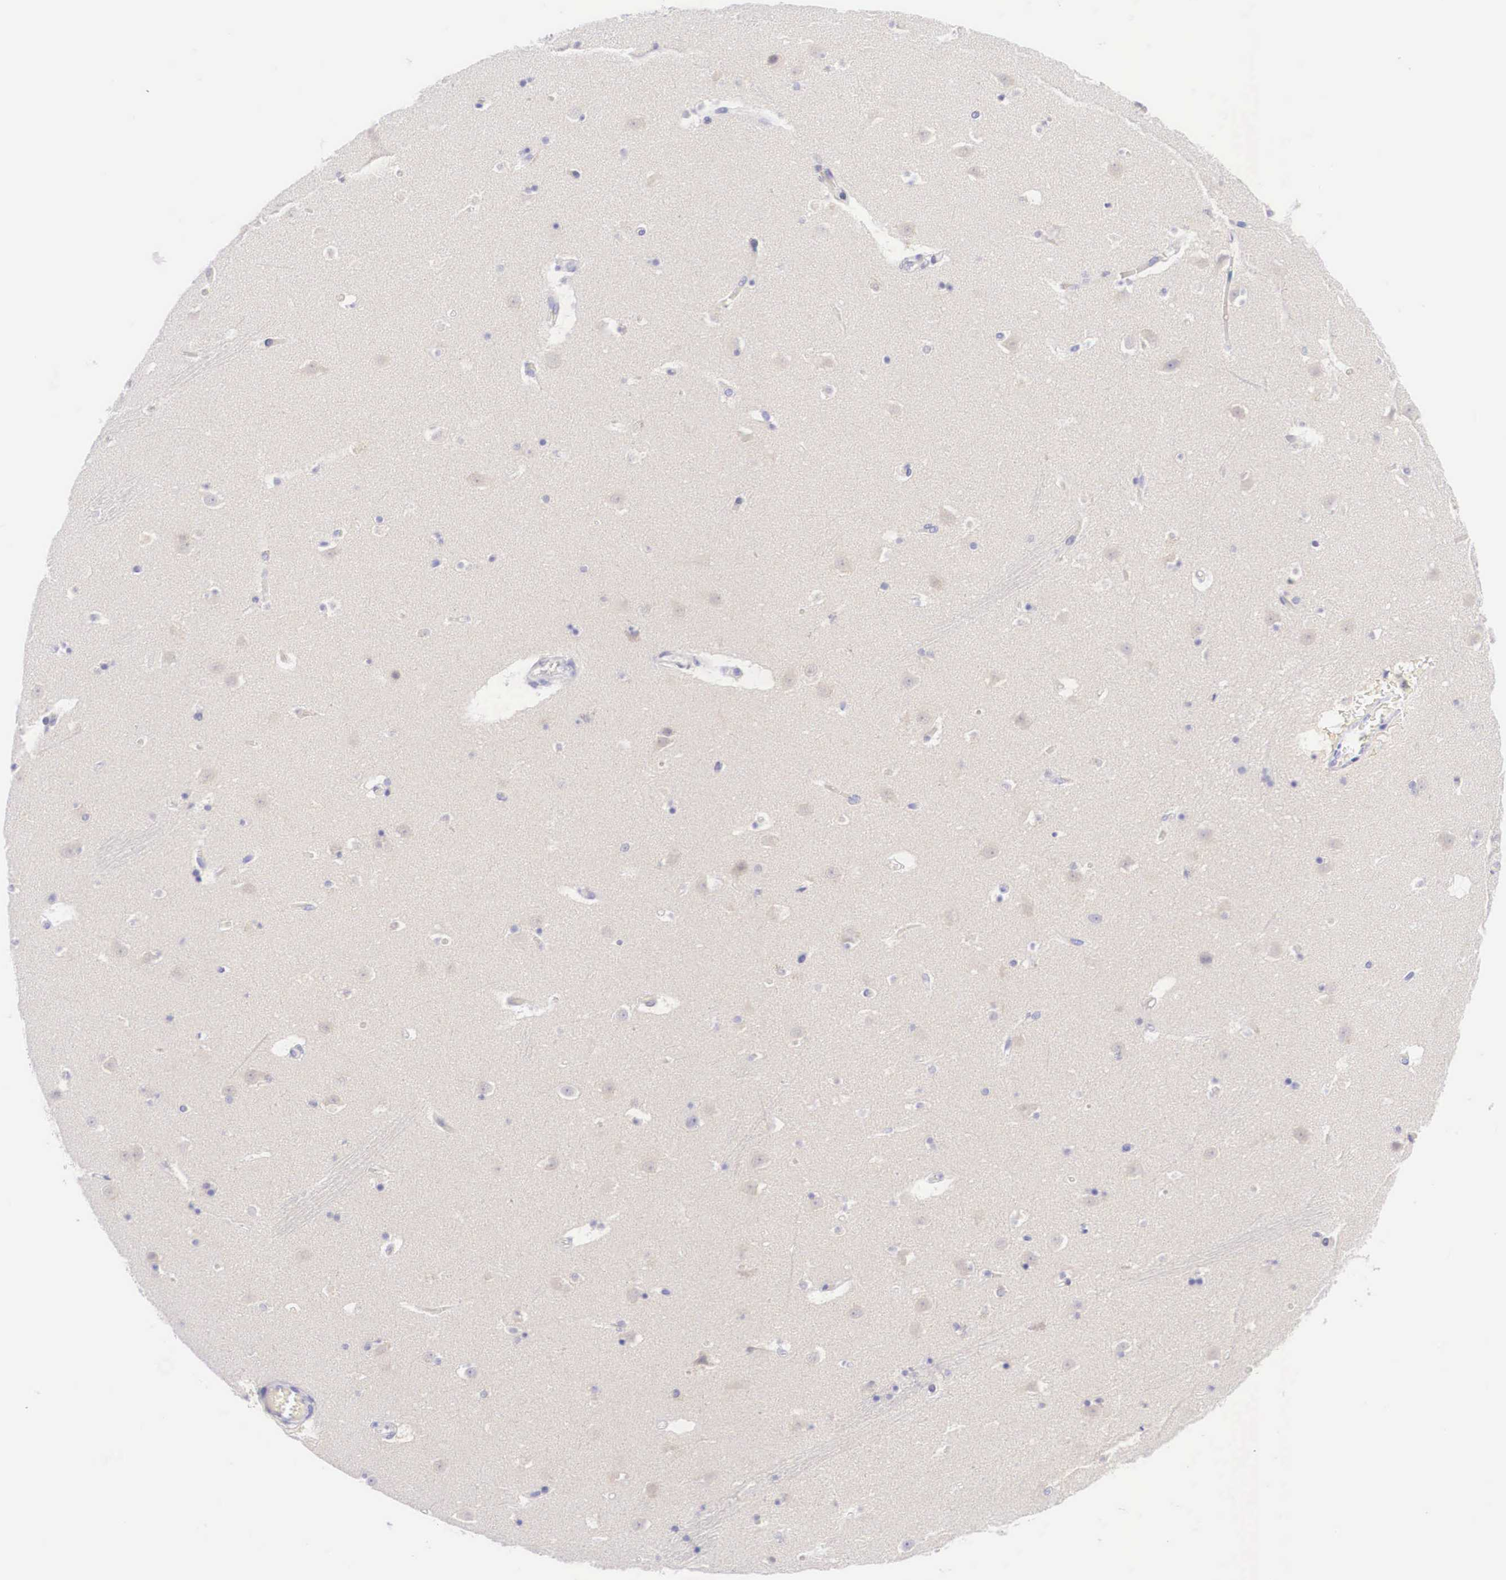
{"staining": {"intensity": "negative", "quantity": "none", "location": "none"}, "tissue": "caudate", "cell_type": "Glial cells", "image_type": "normal", "snomed": [{"axis": "morphology", "description": "Normal tissue, NOS"}, {"axis": "topography", "description": "Lateral ventricle wall"}], "caption": "High power microscopy image of an immunohistochemistry (IHC) histopathology image of unremarkable caudate, revealing no significant positivity in glial cells.", "gene": "BCL6", "patient": {"sex": "male", "age": 45}}